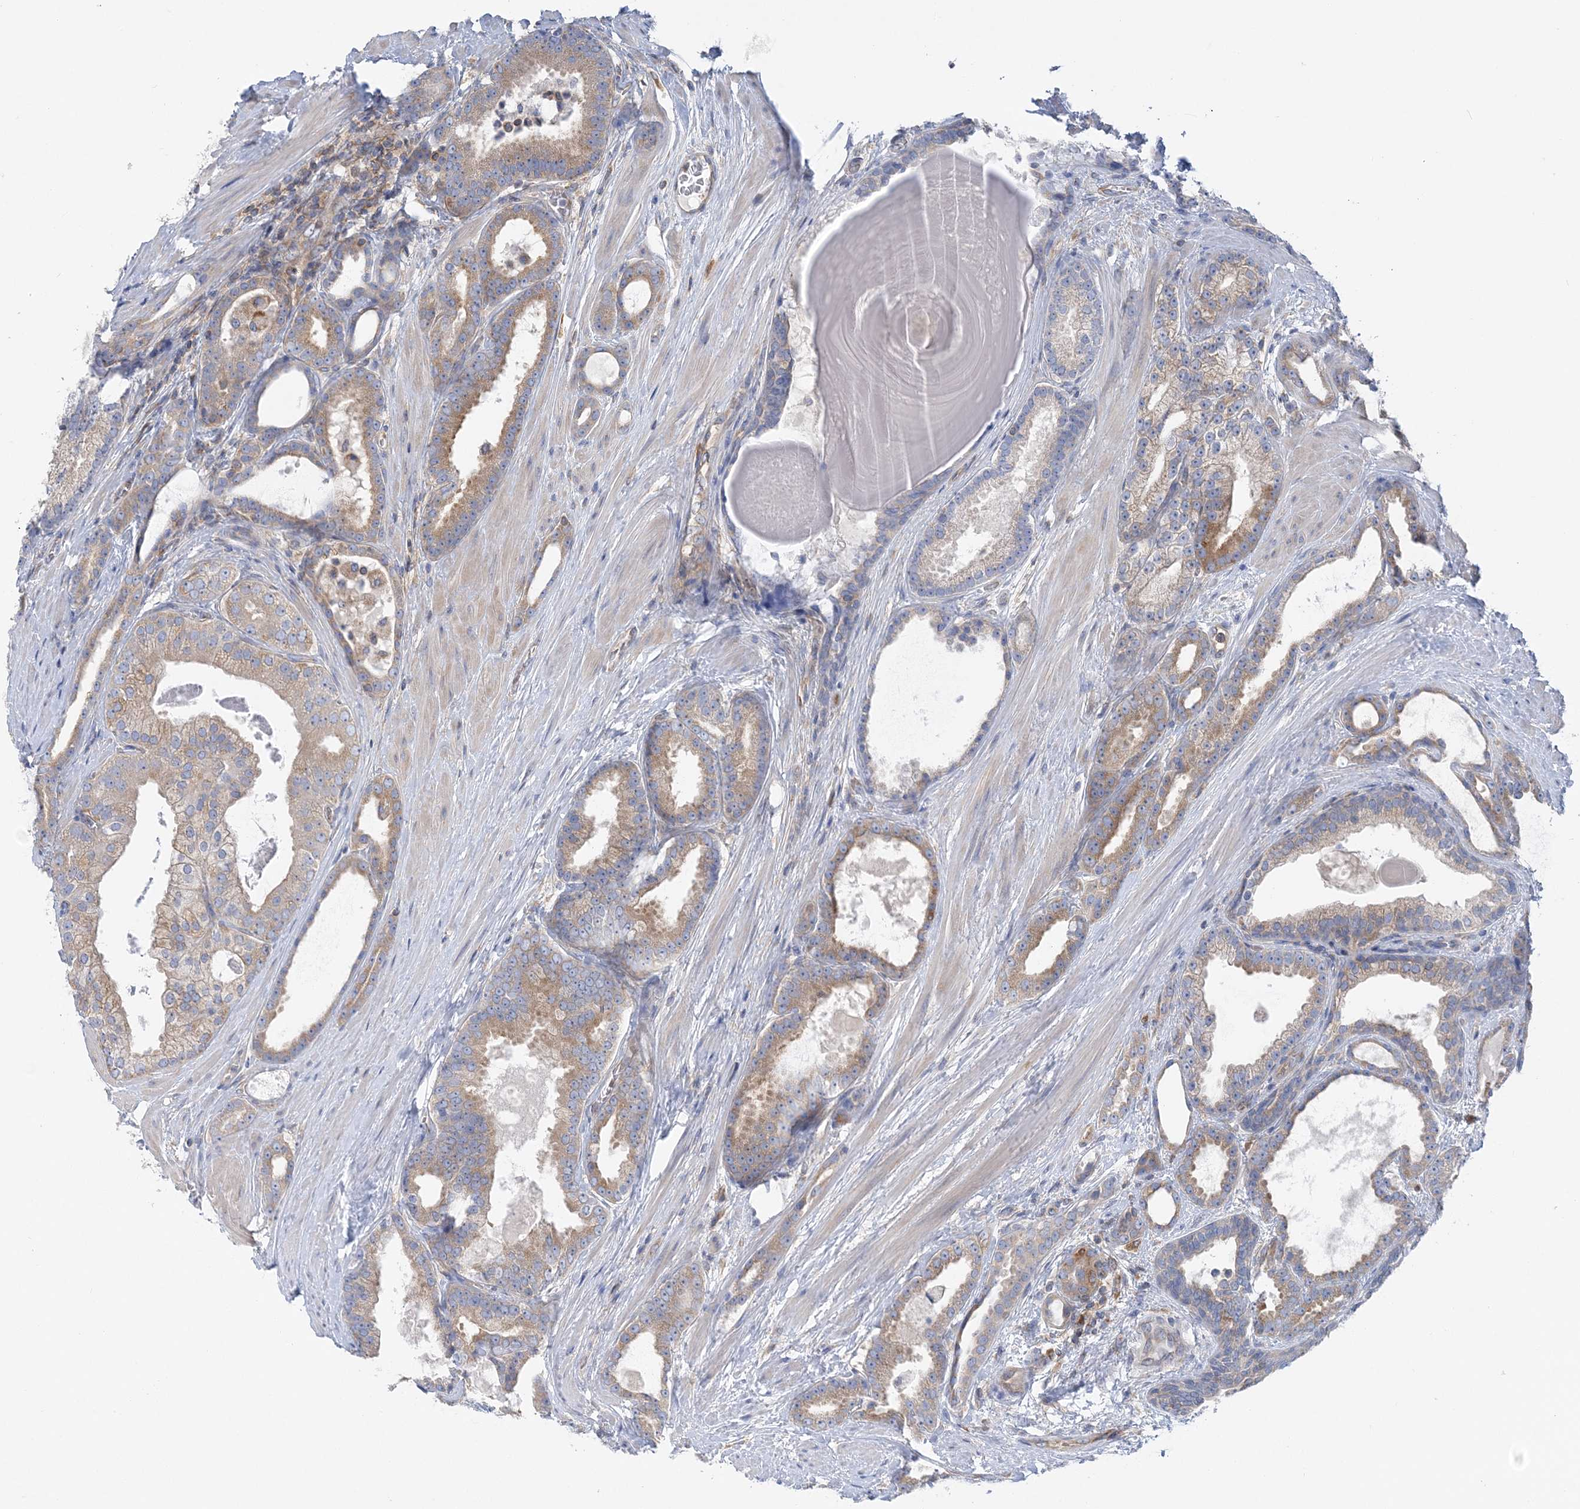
{"staining": {"intensity": "moderate", "quantity": ">75%", "location": "cytoplasmic/membranous"}, "tissue": "prostate cancer", "cell_type": "Tumor cells", "image_type": "cancer", "snomed": [{"axis": "morphology", "description": "Adenocarcinoma, High grade"}, {"axis": "topography", "description": "Prostate"}], "caption": "Immunohistochemistry of human prostate adenocarcinoma (high-grade) exhibits medium levels of moderate cytoplasmic/membranous positivity in about >75% of tumor cells.", "gene": "FAM114A2", "patient": {"sex": "male", "age": 60}}